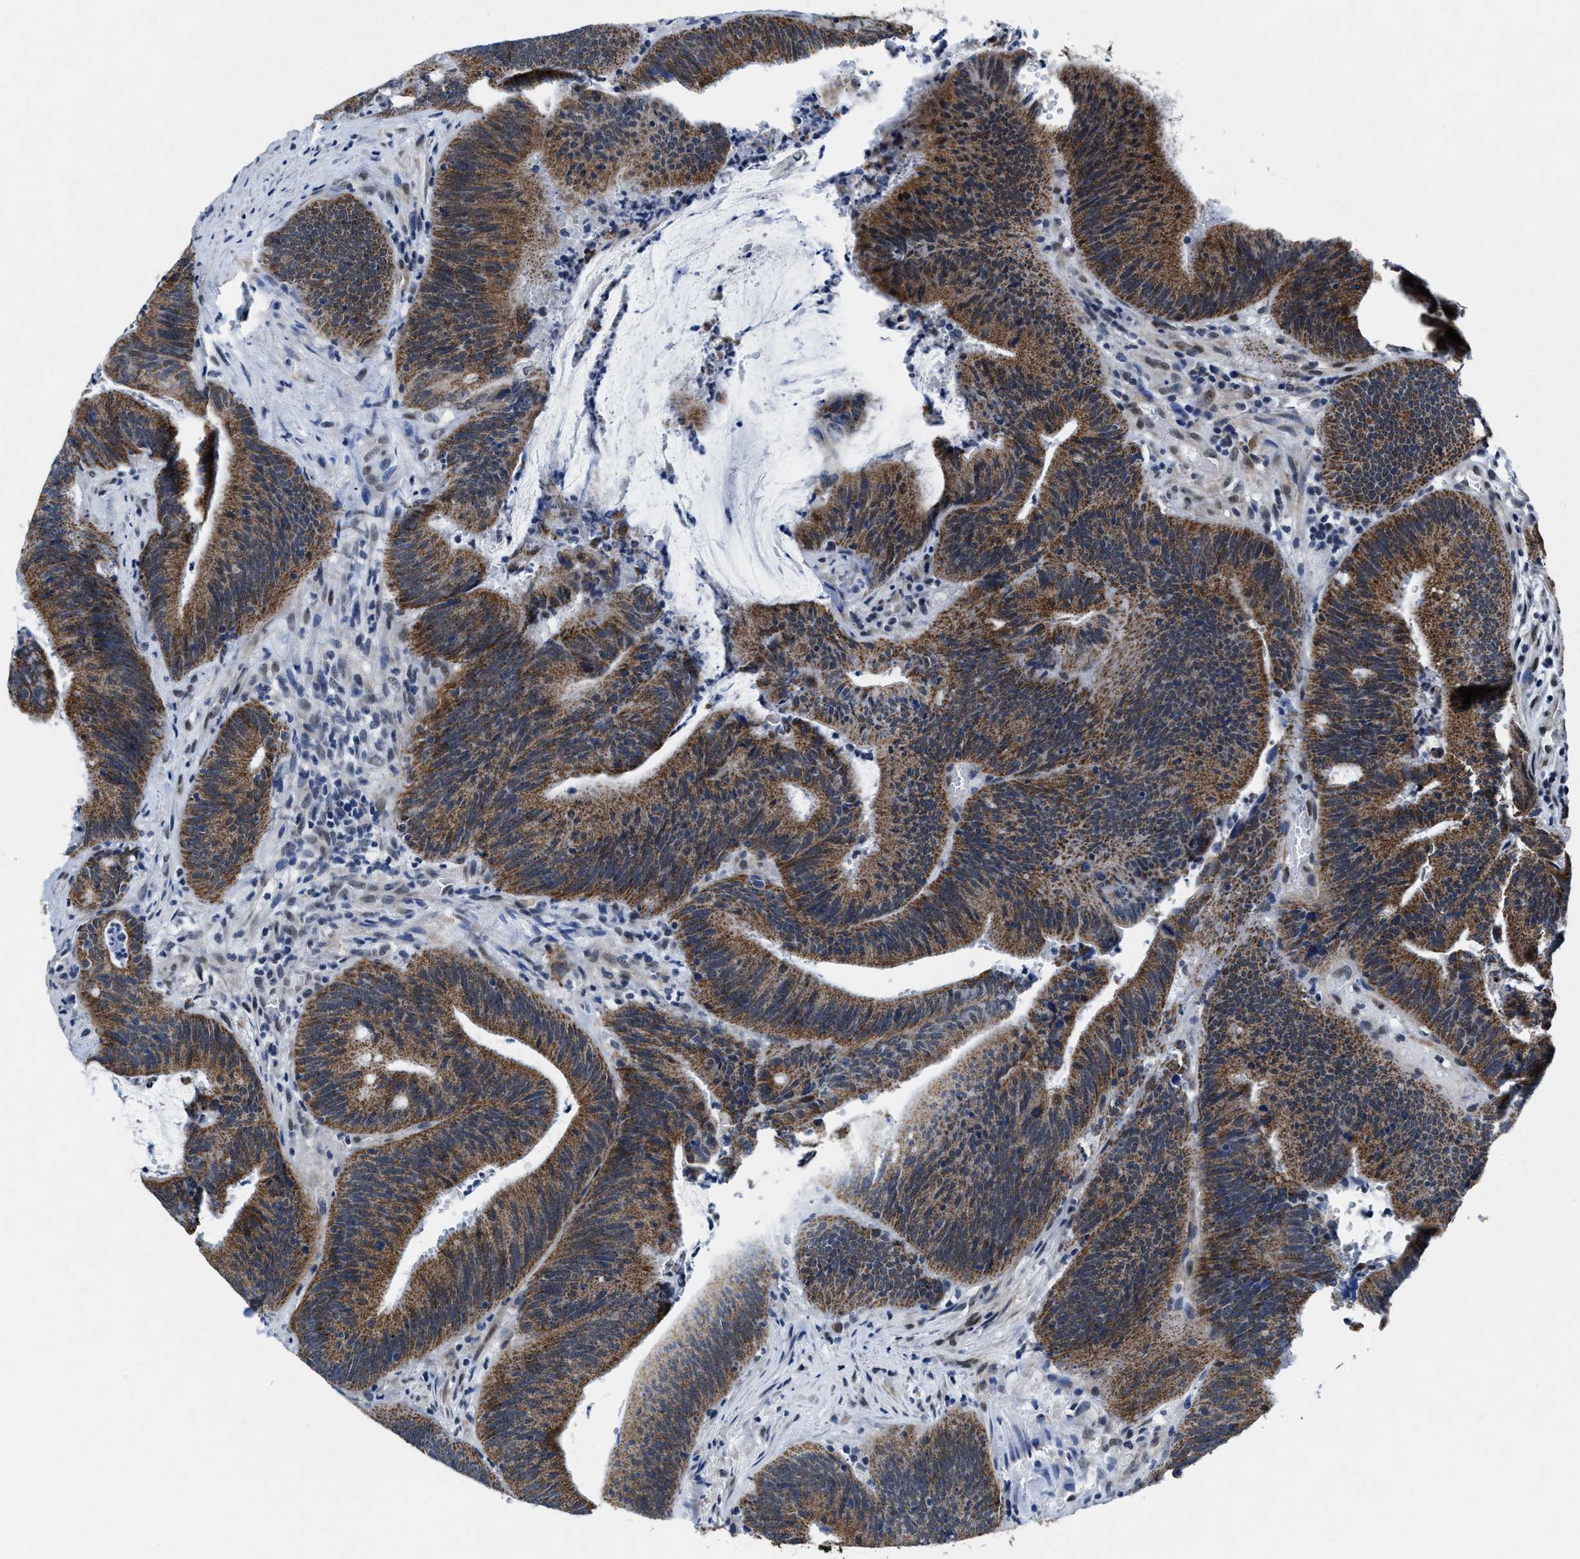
{"staining": {"intensity": "moderate", "quantity": ">75%", "location": "cytoplasmic/membranous"}, "tissue": "colorectal cancer", "cell_type": "Tumor cells", "image_type": "cancer", "snomed": [{"axis": "morphology", "description": "Normal tissue, NOS"}, {"axis": "morphology", "description": "Adenocarcinoma, NOS"}, {"axis": "topography", "description": "Rectum"}], "caption": "Colorectal cancer (adenocarcinoma) stained with immunohistochemistry reveals moderate cytoplasmic/membranous expression in about >75% of tumor cells.", "gene": "ID3", "patient": {"sex": "female", "age": 66}}